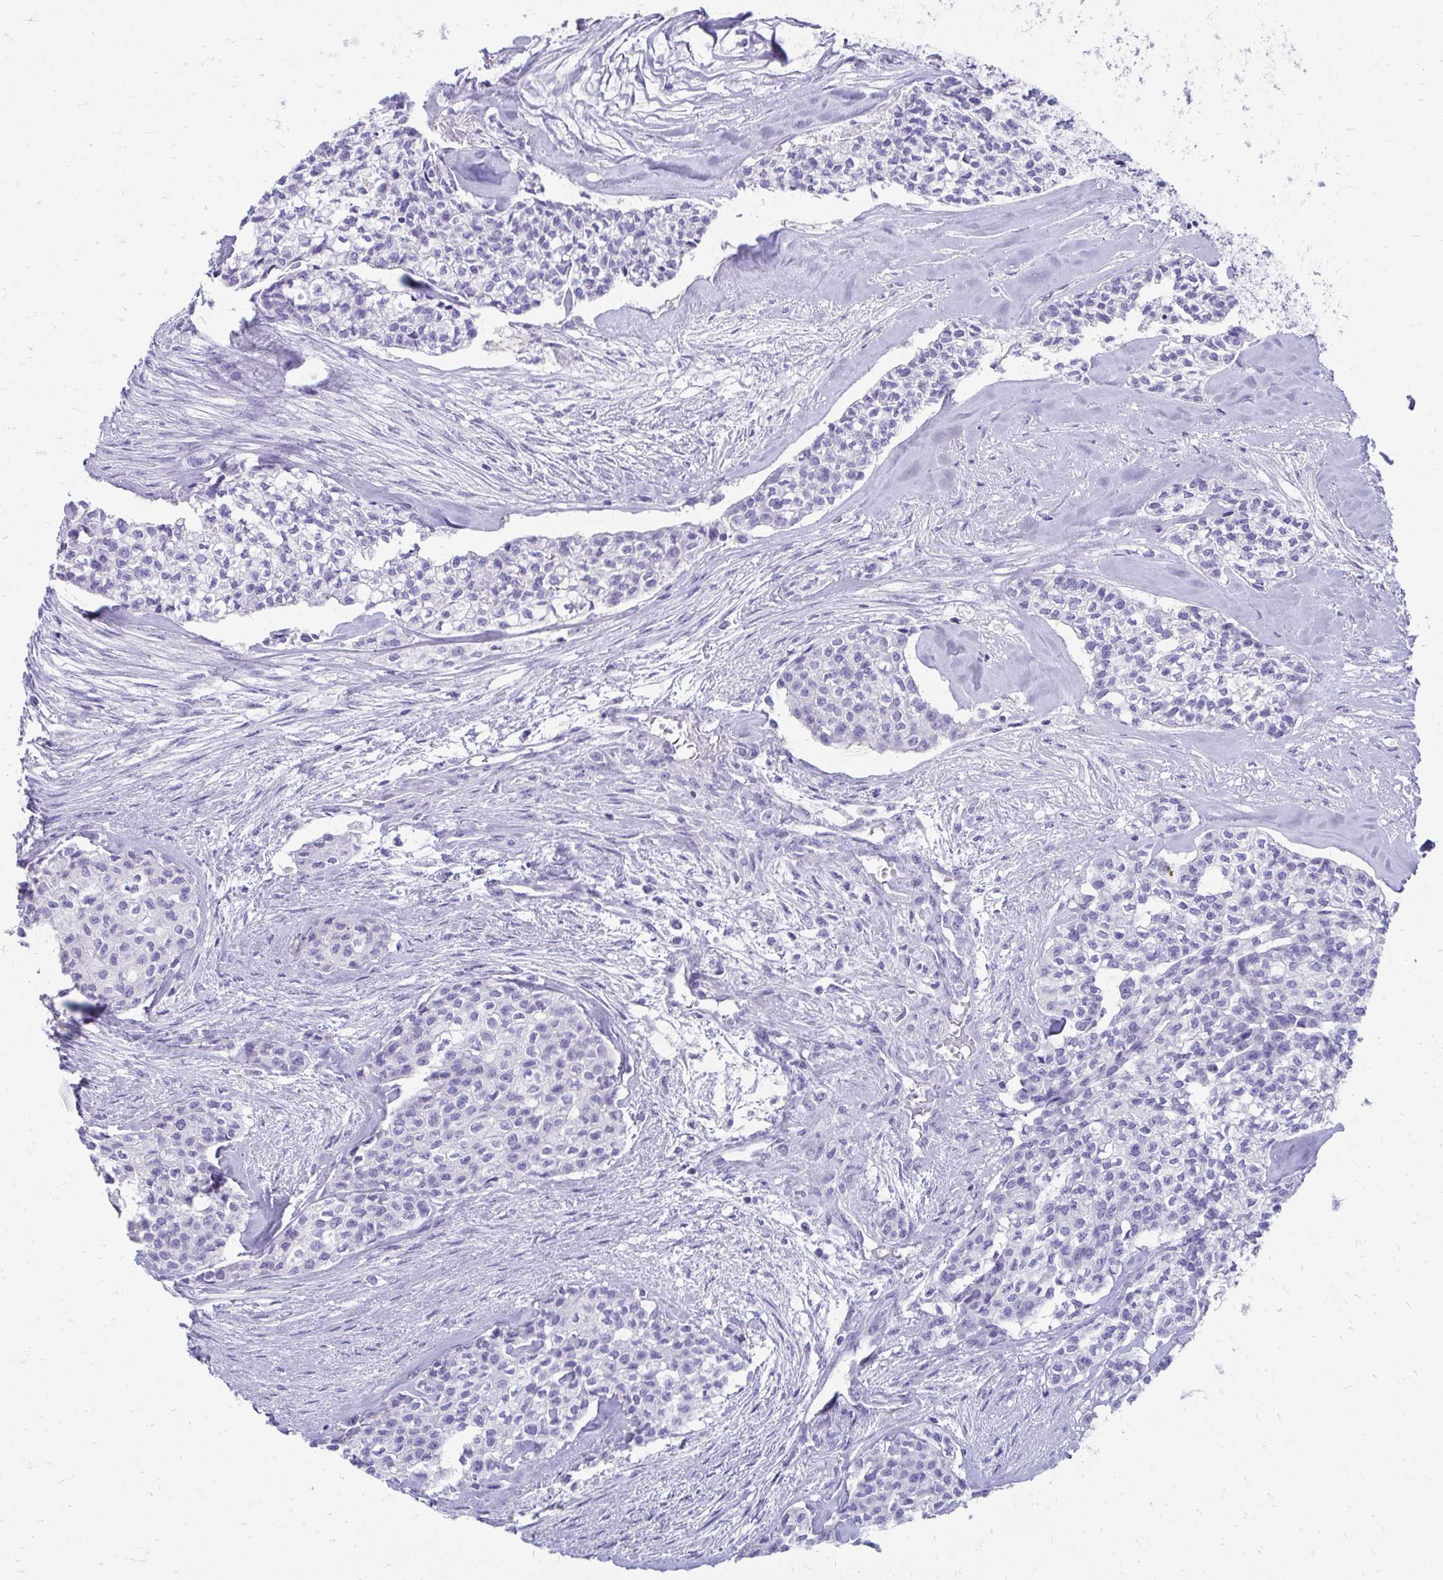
{"staining": {"intensity": "negative", "quantity": "none", "location": "none"}, "tissue": "head and neck cancer", "cell_type": "Tumor cells", "image_type": "cancer", "snomed": [{"axis": "morphology", "description": "Adenocarcinoma, NOS"}, {"axis": "topography", "description": "Head-Neck"}], "caption": "Adenocarcinoma (head and neck) stained for a protein using immunohistochemistry (IHC) reveals no expression tumor cells.", "gene": "SEC14L3", "patient": {"sex": "male", "age": 81}}